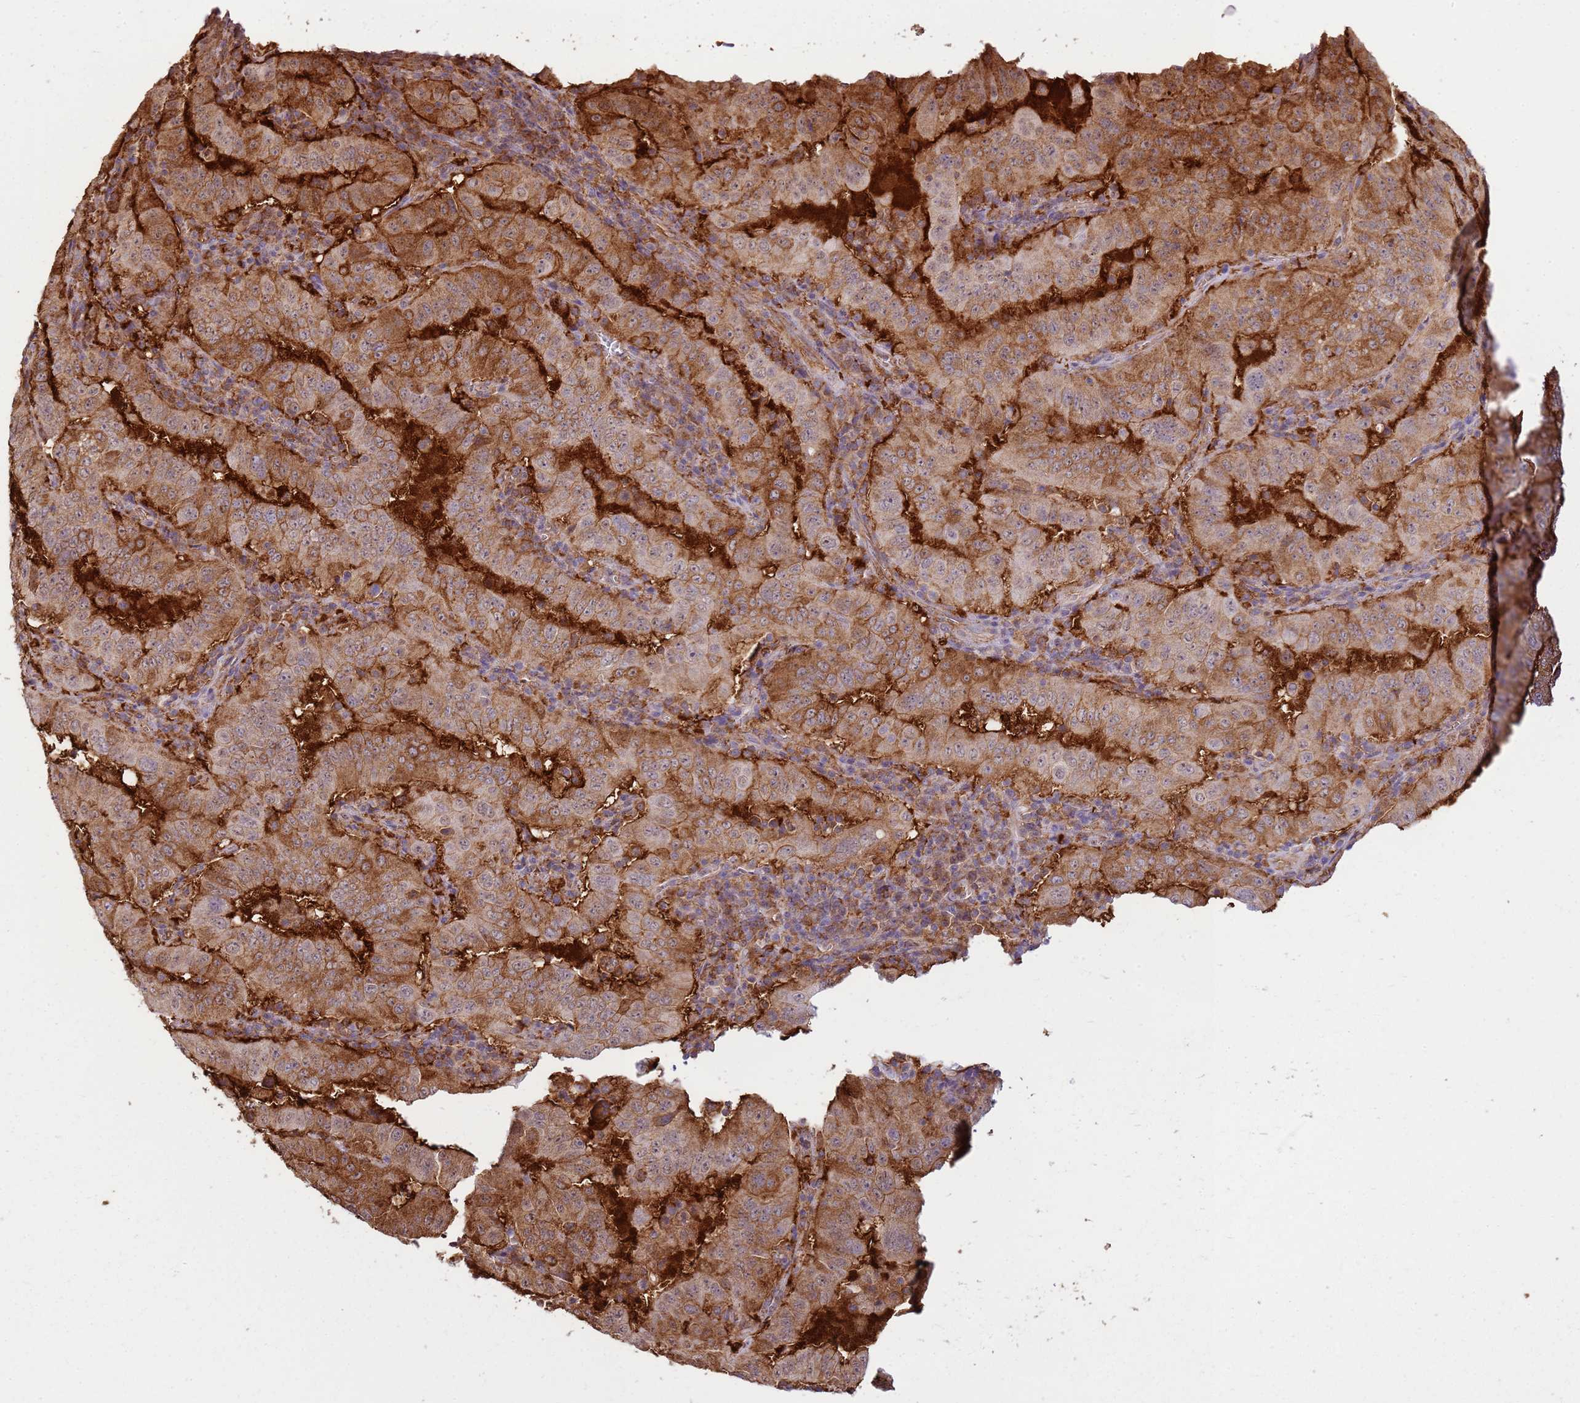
{"staining": {"intensity": "strong", "quantity": ">75%", "location": "cytoplasmic/membranous"}, "tissue": "pancreatic cancer", "cell_type": "Tumor cells", "image_type": "cancer", "snomed": [{"axis": "morphology", "description": "Adenocarcinoma, NOS"}, {"axis": "topography", "description": "Pancreas"}], "caption": "Protein analysis of pancreatic cancer (adenocarcinoma) tissue shows strong cytoplasmic/membranous staining in about >75% of tumor cells.", "gene": "GABRE", "patient": {"sex": "male", "age": 63}}